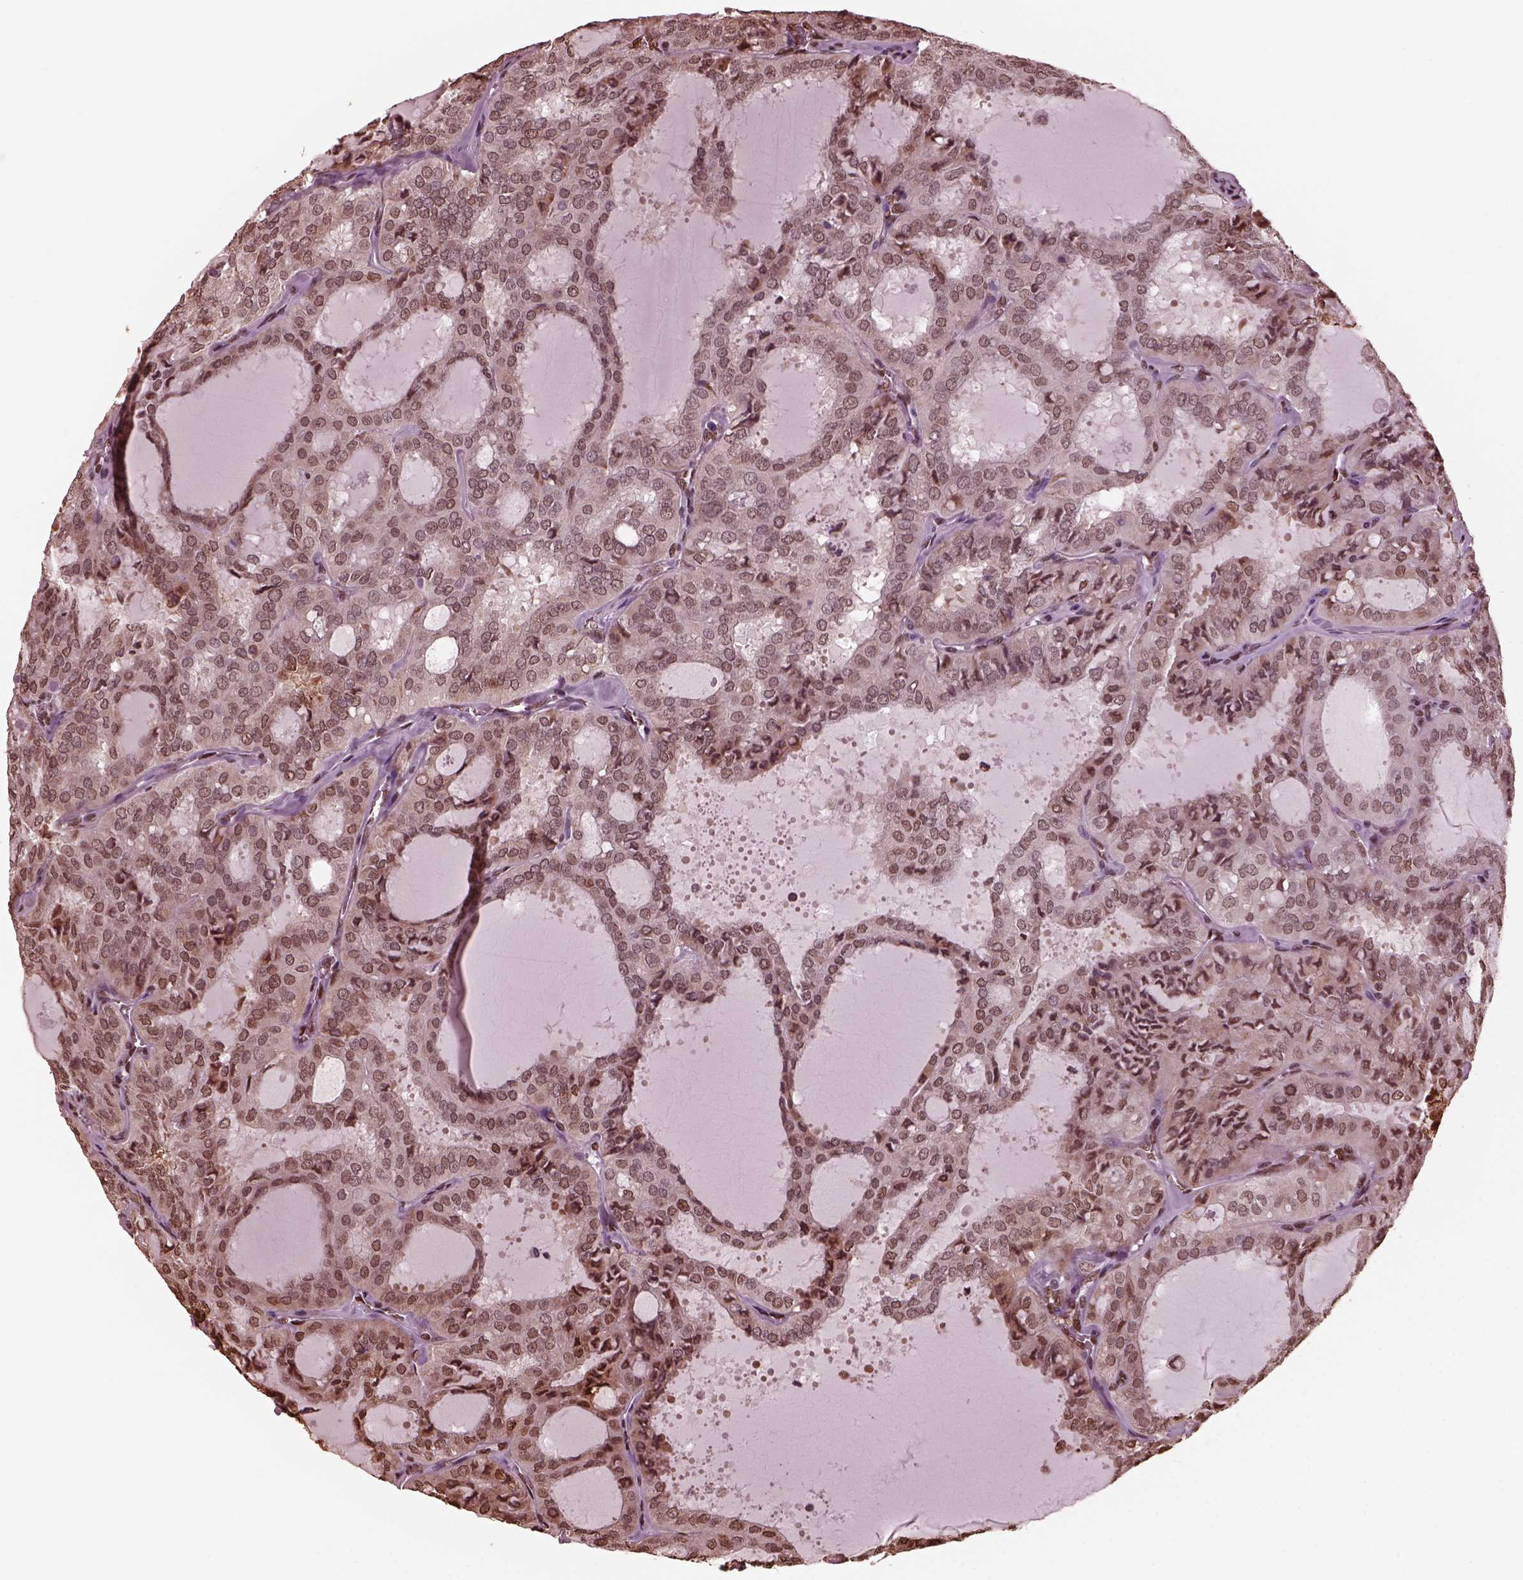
{"staining": {"intensity": "moderate", "quantity": ">75%", "location": "nuclear"}, "tissue": "thyroid cancer", "cell_type": "Tumor cells", "image_type": "cancer", "snomed": [{"axis": "morphology", "description": "Follicular adenoma carcinoma, NOS"}, {"axis": "topography", "description": "Thyroid gland"}], "caption": "DAB (3,3'-diaminobenzidine) immunohistochemical staining of follicular adenoma carcinoma (thyroid) shows moderate nuclear protein staining in approximately >75% of tumor cells. Nuclei are stained in blue.", "gene": "NSD1", "patient": {"sex": "male", "age": 75}}